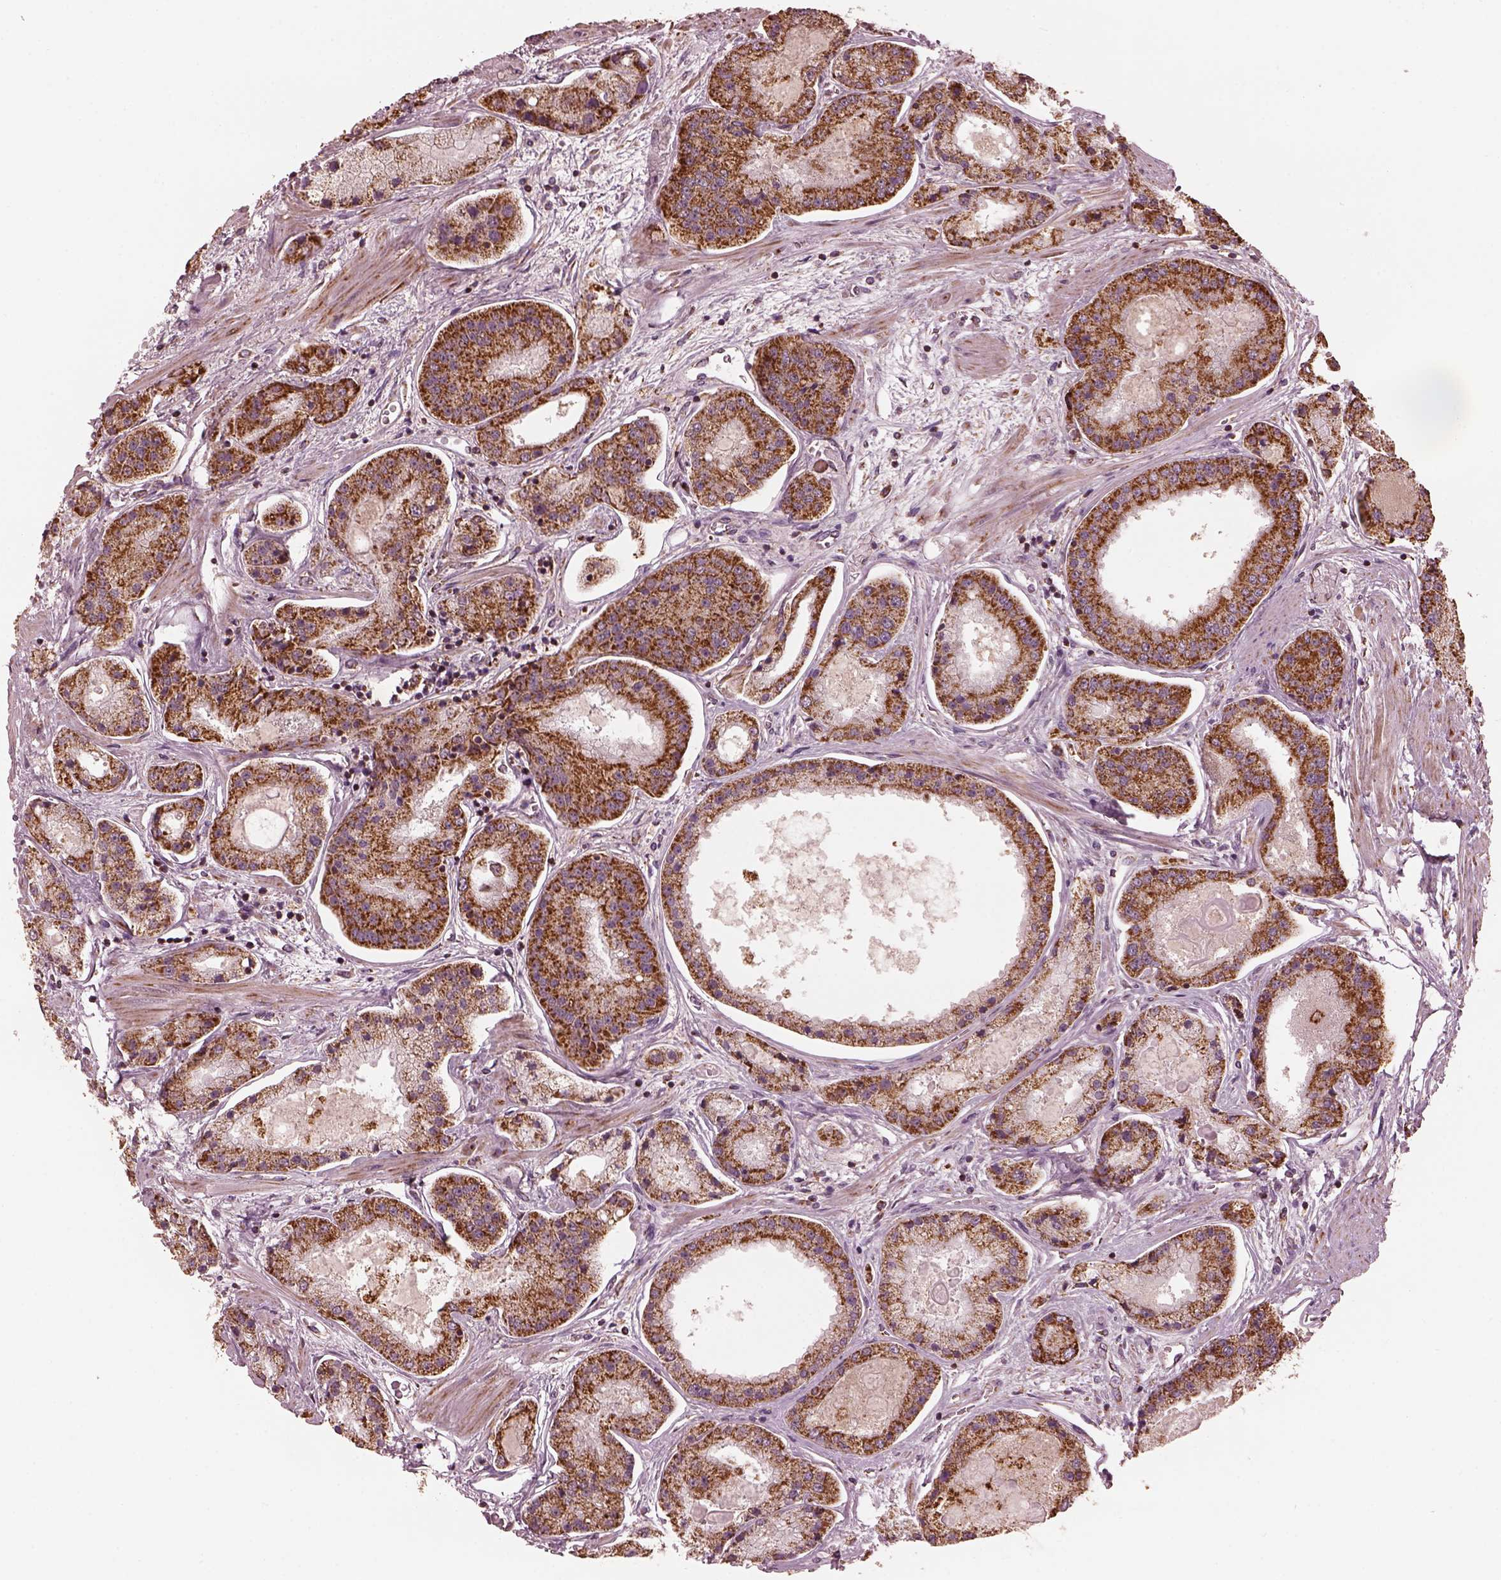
{"staining": {"intensity": "strong", "quantity": "25%-75%", "location": "cytoplasmic/membranous"}, "tissue": "prostate cancer", "cell_type": "Tumor cells", "image_type": "cancer", "snomed": [{"axis": "morphology", "description": "Adenocarcinoma, High grade"}, {"axis": "topography", "description": "Prostate"}], "caption": "A brown stain labels strong cytoplasmic/membranous positivity of a protein in adenocarcinoma (high-grade) (prostate) tumor cells. (brown staining indicates protein expression, while blue staining denotes nuclei).", "gene": "NDUFB10", "patient": {"sex": "male", "age": 67}}